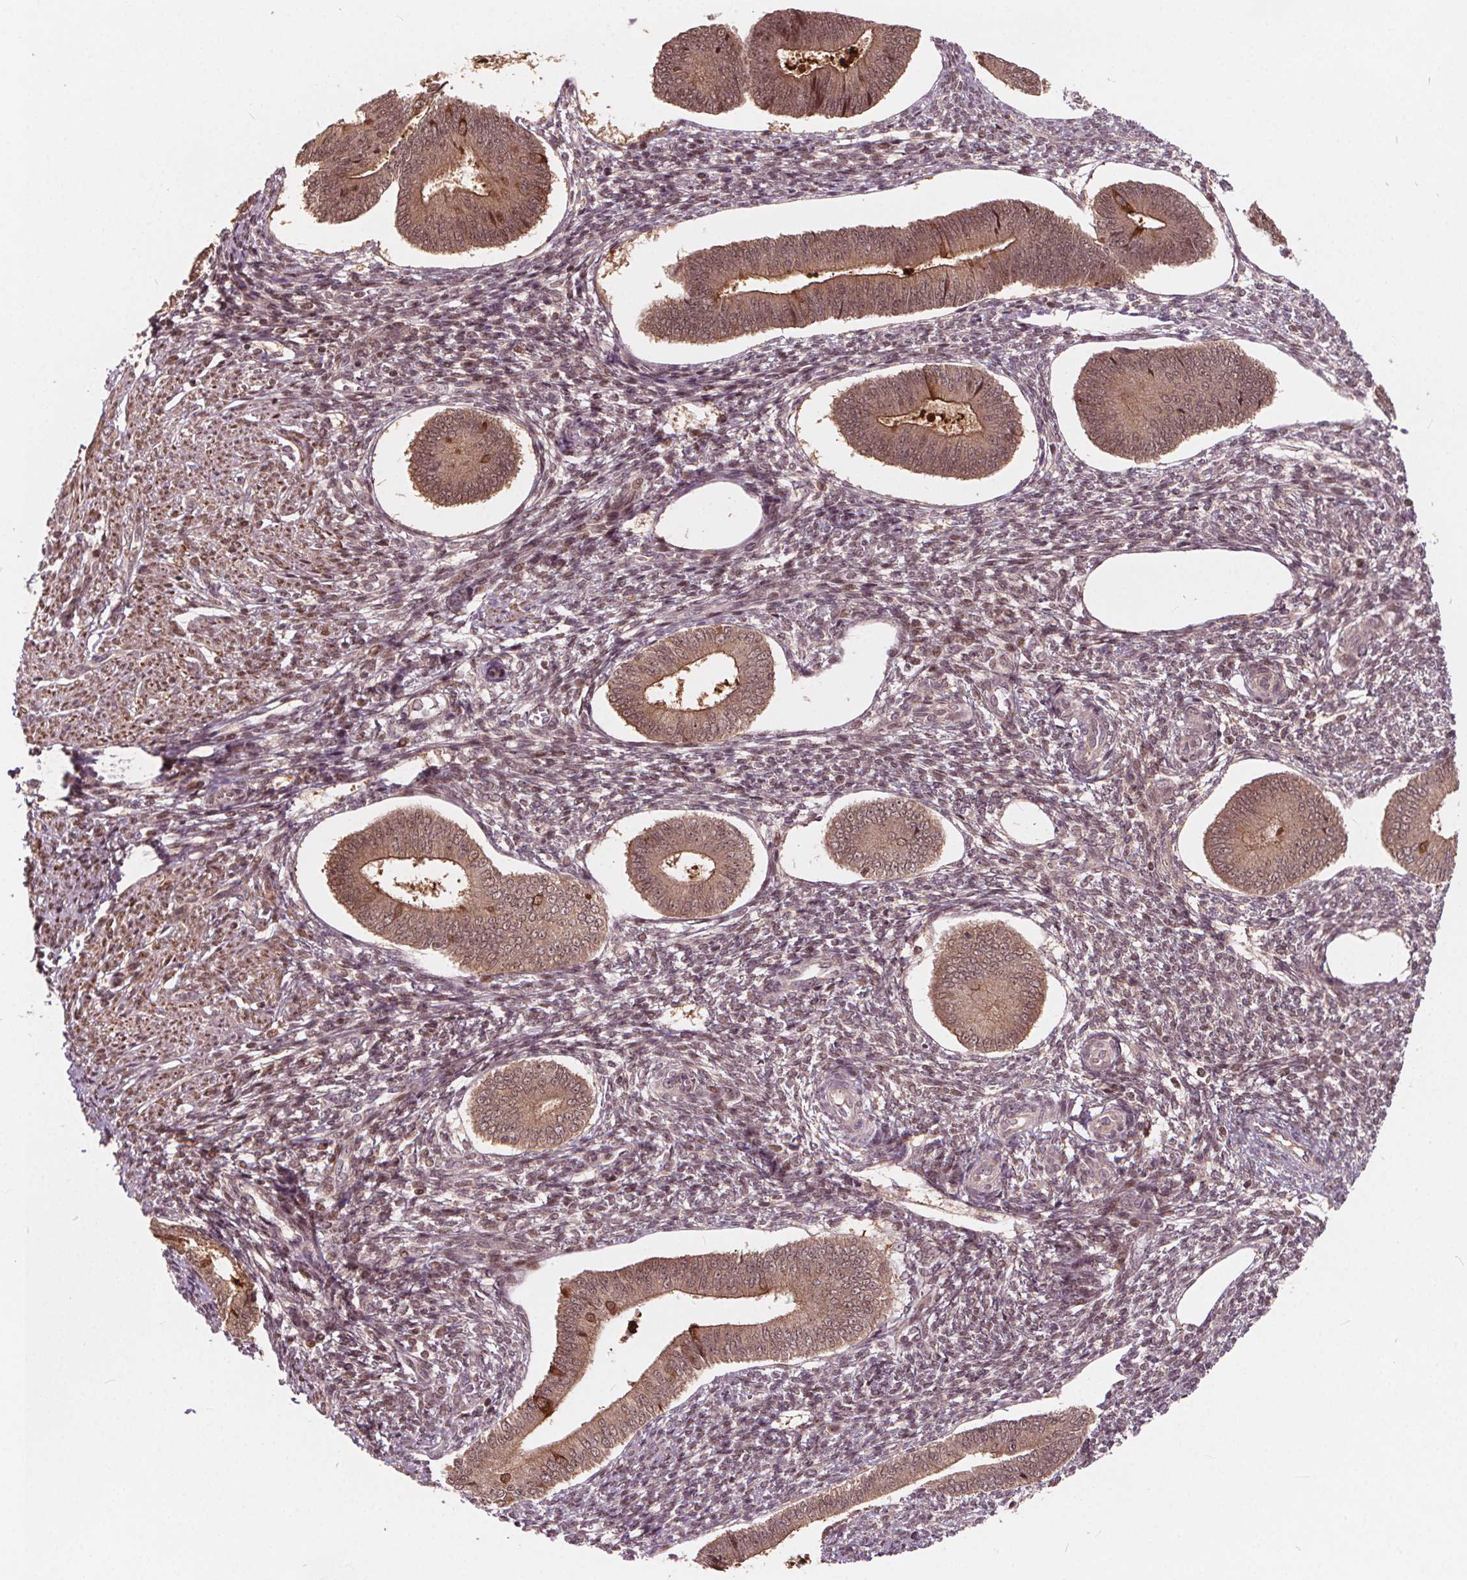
{"staining": {"intensity": "weak", "quantity": "25%-75%", "location": "cytoplasmic/membranous,nuclear"}, "tissue": "endometrium", "cell_type": "Cells in endometrial stroma", "image_type": "normal", "snomed": [{"axis": "morphology", "description": "Normal tissue, NOS"}, {"axis": "topography", "description": "Endometrium"}], "caption": "Protein analysis of unremarkable endometrium displays weak cytoplasmic/membranous,nuclear positivity in about 25%-75% of cells in endometrial stroma. (IHC, brightfield microscopy, high magnification).", "gene": "HIF1AN", "patient": {"sex": "female", "age": 42}}